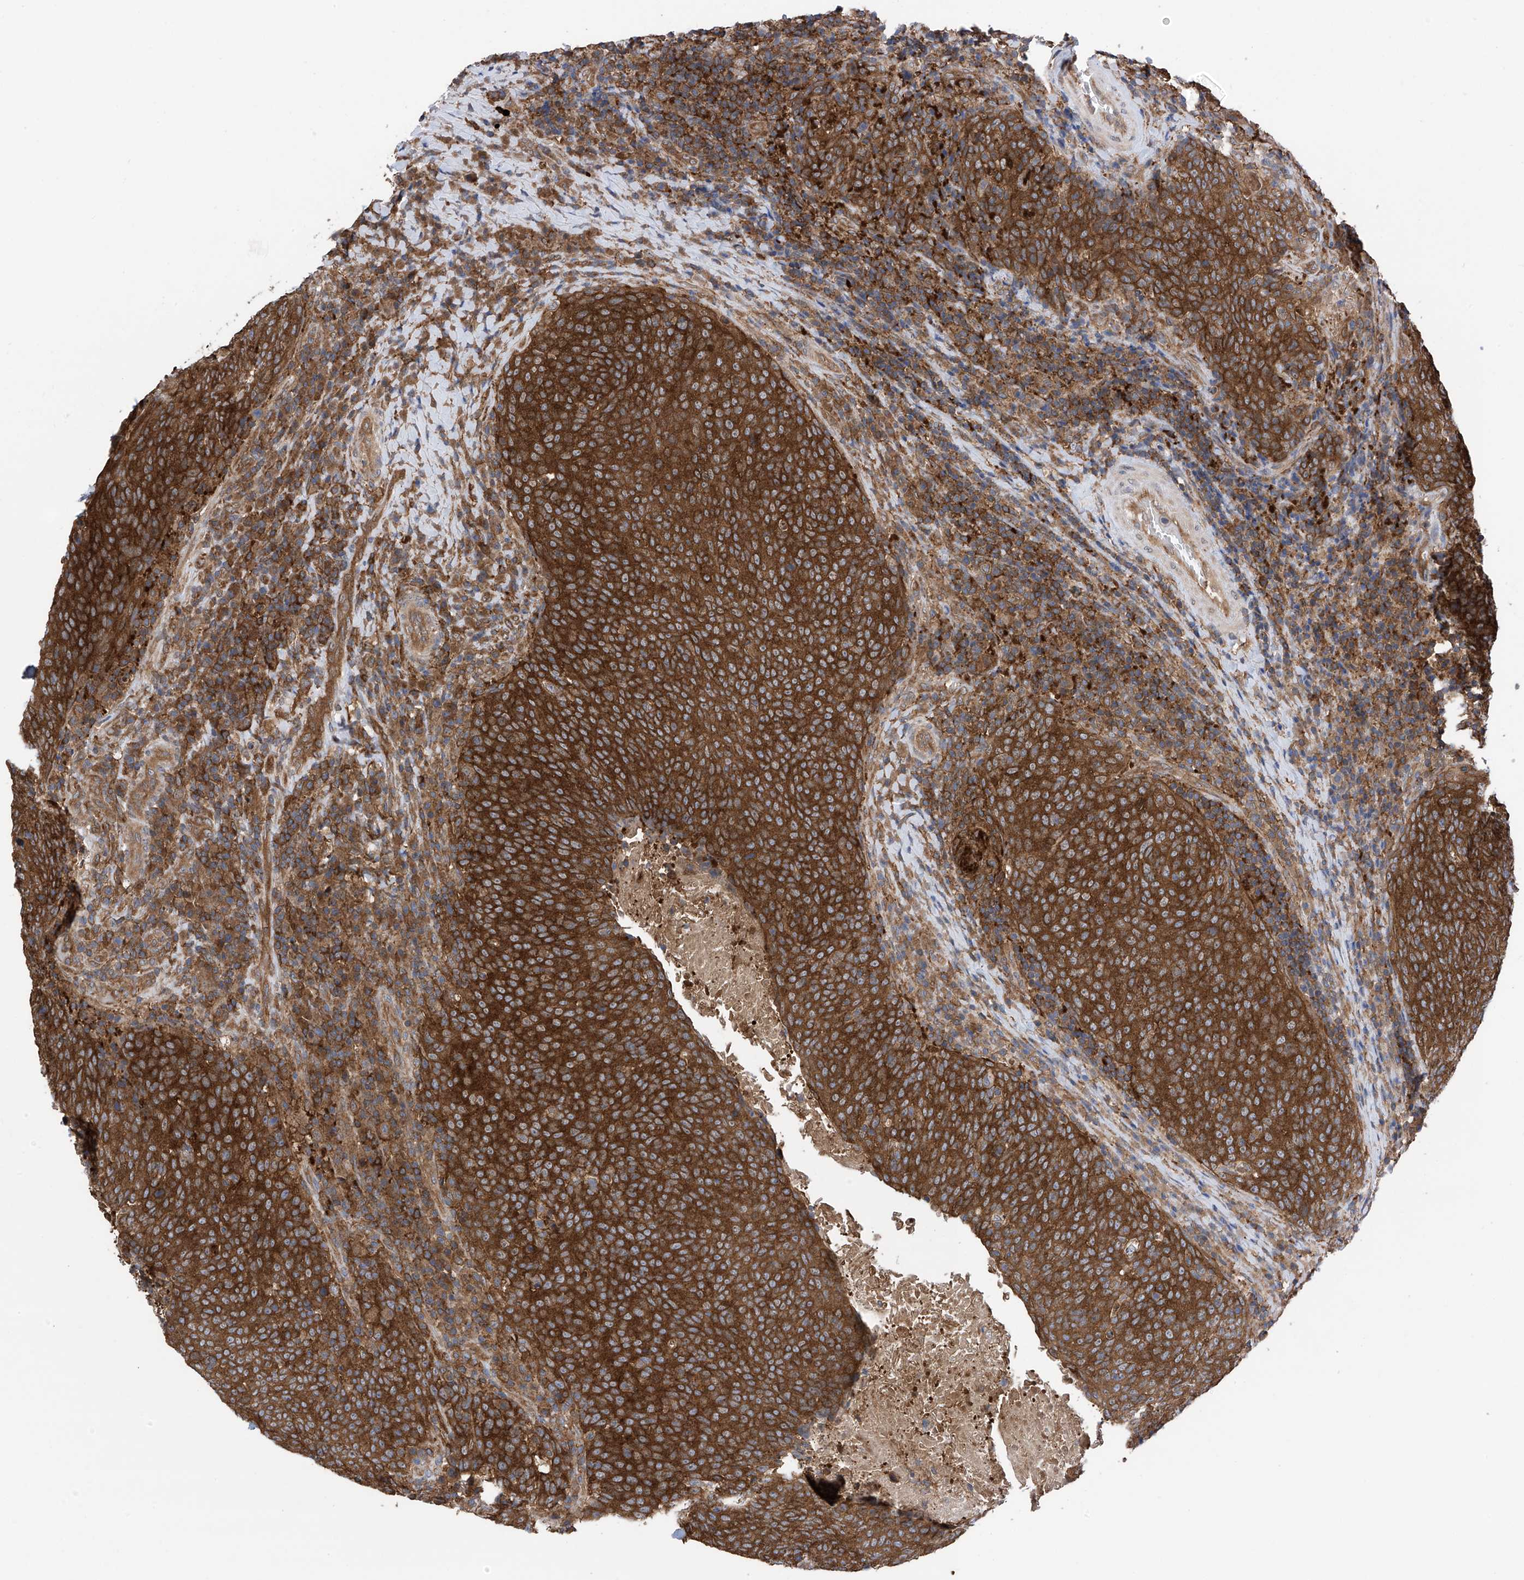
{"staining": {"intensity": "strong", "quantity": ">75%", "location": "cytoplasmic/membranous"}, "tissue": "head and neck cancer", "cell_type": "Tumor cells", "image_type": "cancer", "snomed": [{"axis": "morphology", "description": "Squamous cell carcinoma, NOS"}, {"axis": "morphology", "description": "Squamous cell carcinoma, metastatic, NOS"}, {"axis": "topography", "description": "Lymph node"}, {"axis": "topography", "description": "Head-Neck"}], "caption": "Immunohistochemistry (IHC) of head and neck cancer displays high levels of strong cytoplasmic/membranous expression in about >75% of tumor cells.", "gene": "CHPF", "patient": {"sex": "male", "age": 62}}